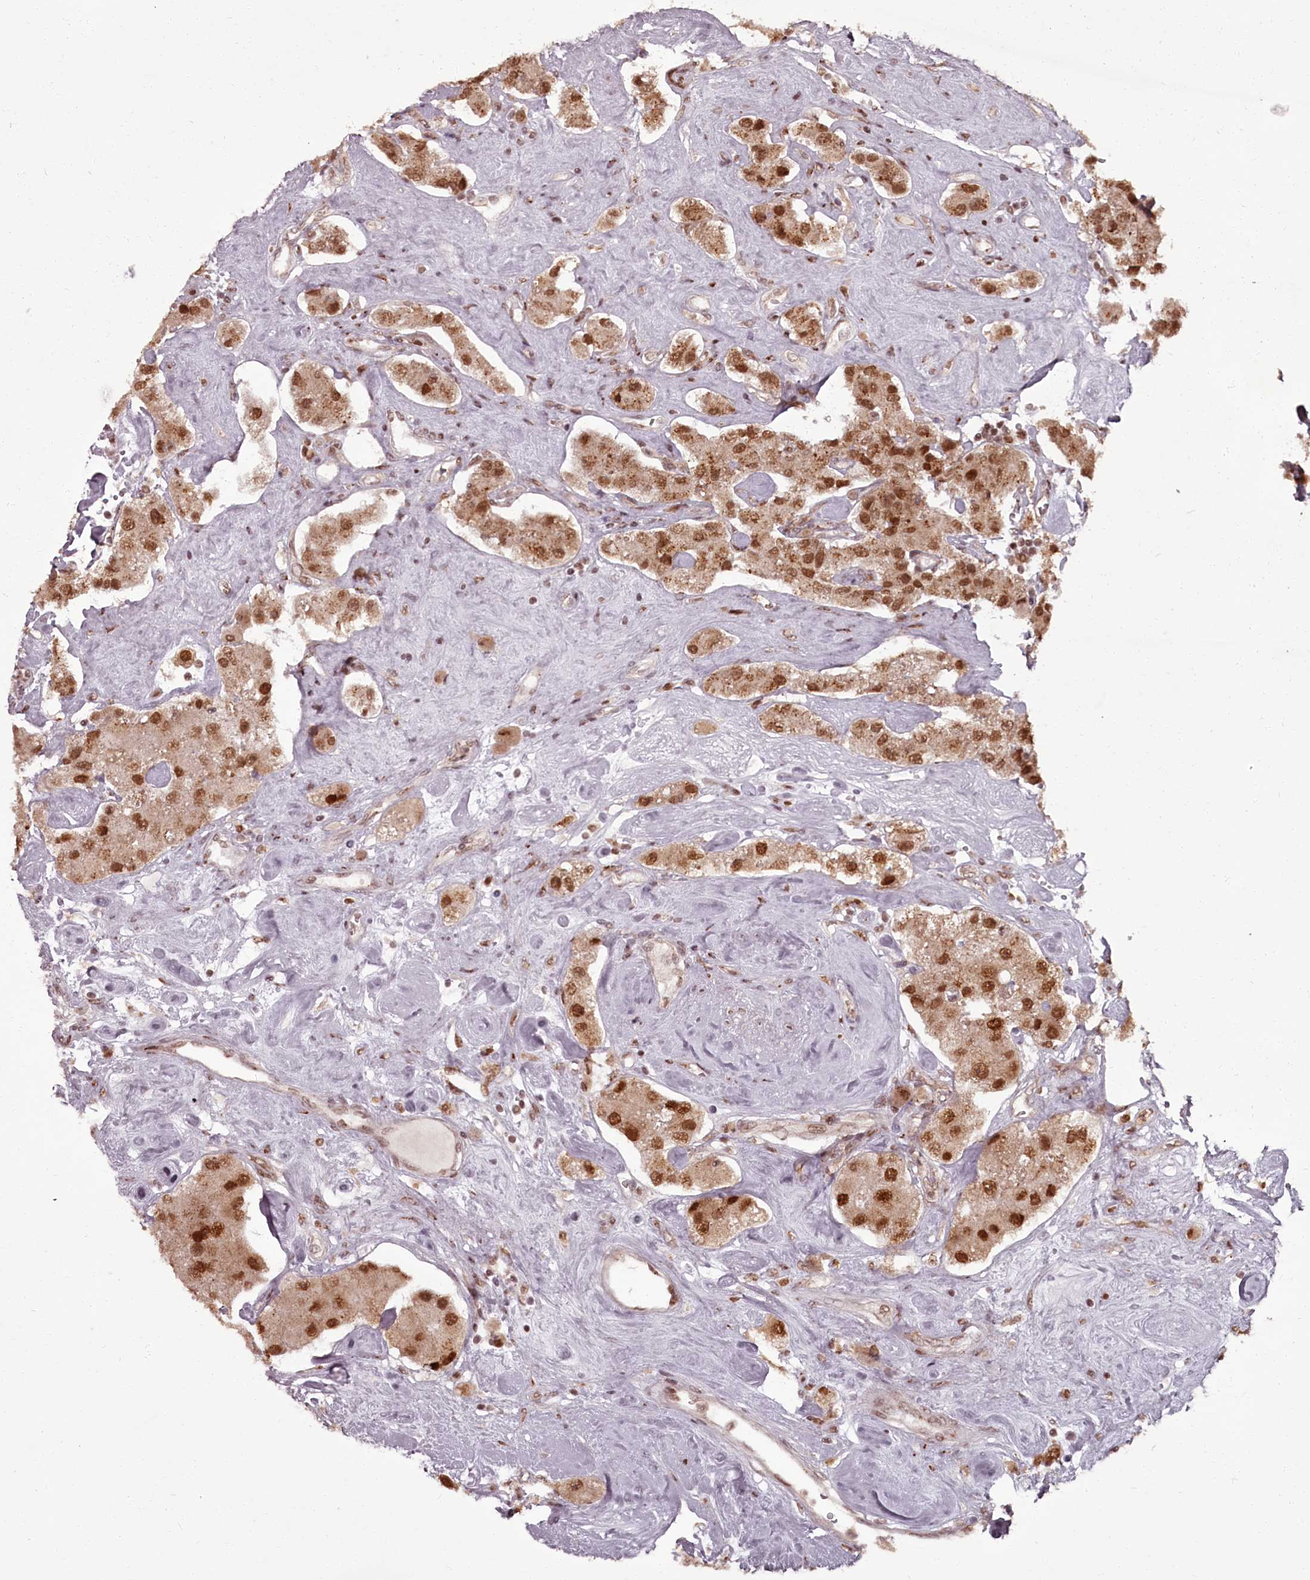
{"staining": {"intensity": "strong", "quantity": ">75%", "location": "cytoplasmic/membranous,nuclear"}, "tissue": "carcinoid", "cell_type": "Tumor cells", "image_type": "cancer", "snomed": [{"axis": "morphology", "description": "Carcinoid, malignant, NOS"}, {"axis": "topography", "description": "Pancreas"}], "caption": "About >75% of tumor cells in human carcinoid reveal strong cytoplasmic/membranous and nuclear protein positivity as visualized by brown immunohistochemical staining.", "gene": "CEP83", "patient": {"sex": "male", "age": 41}}